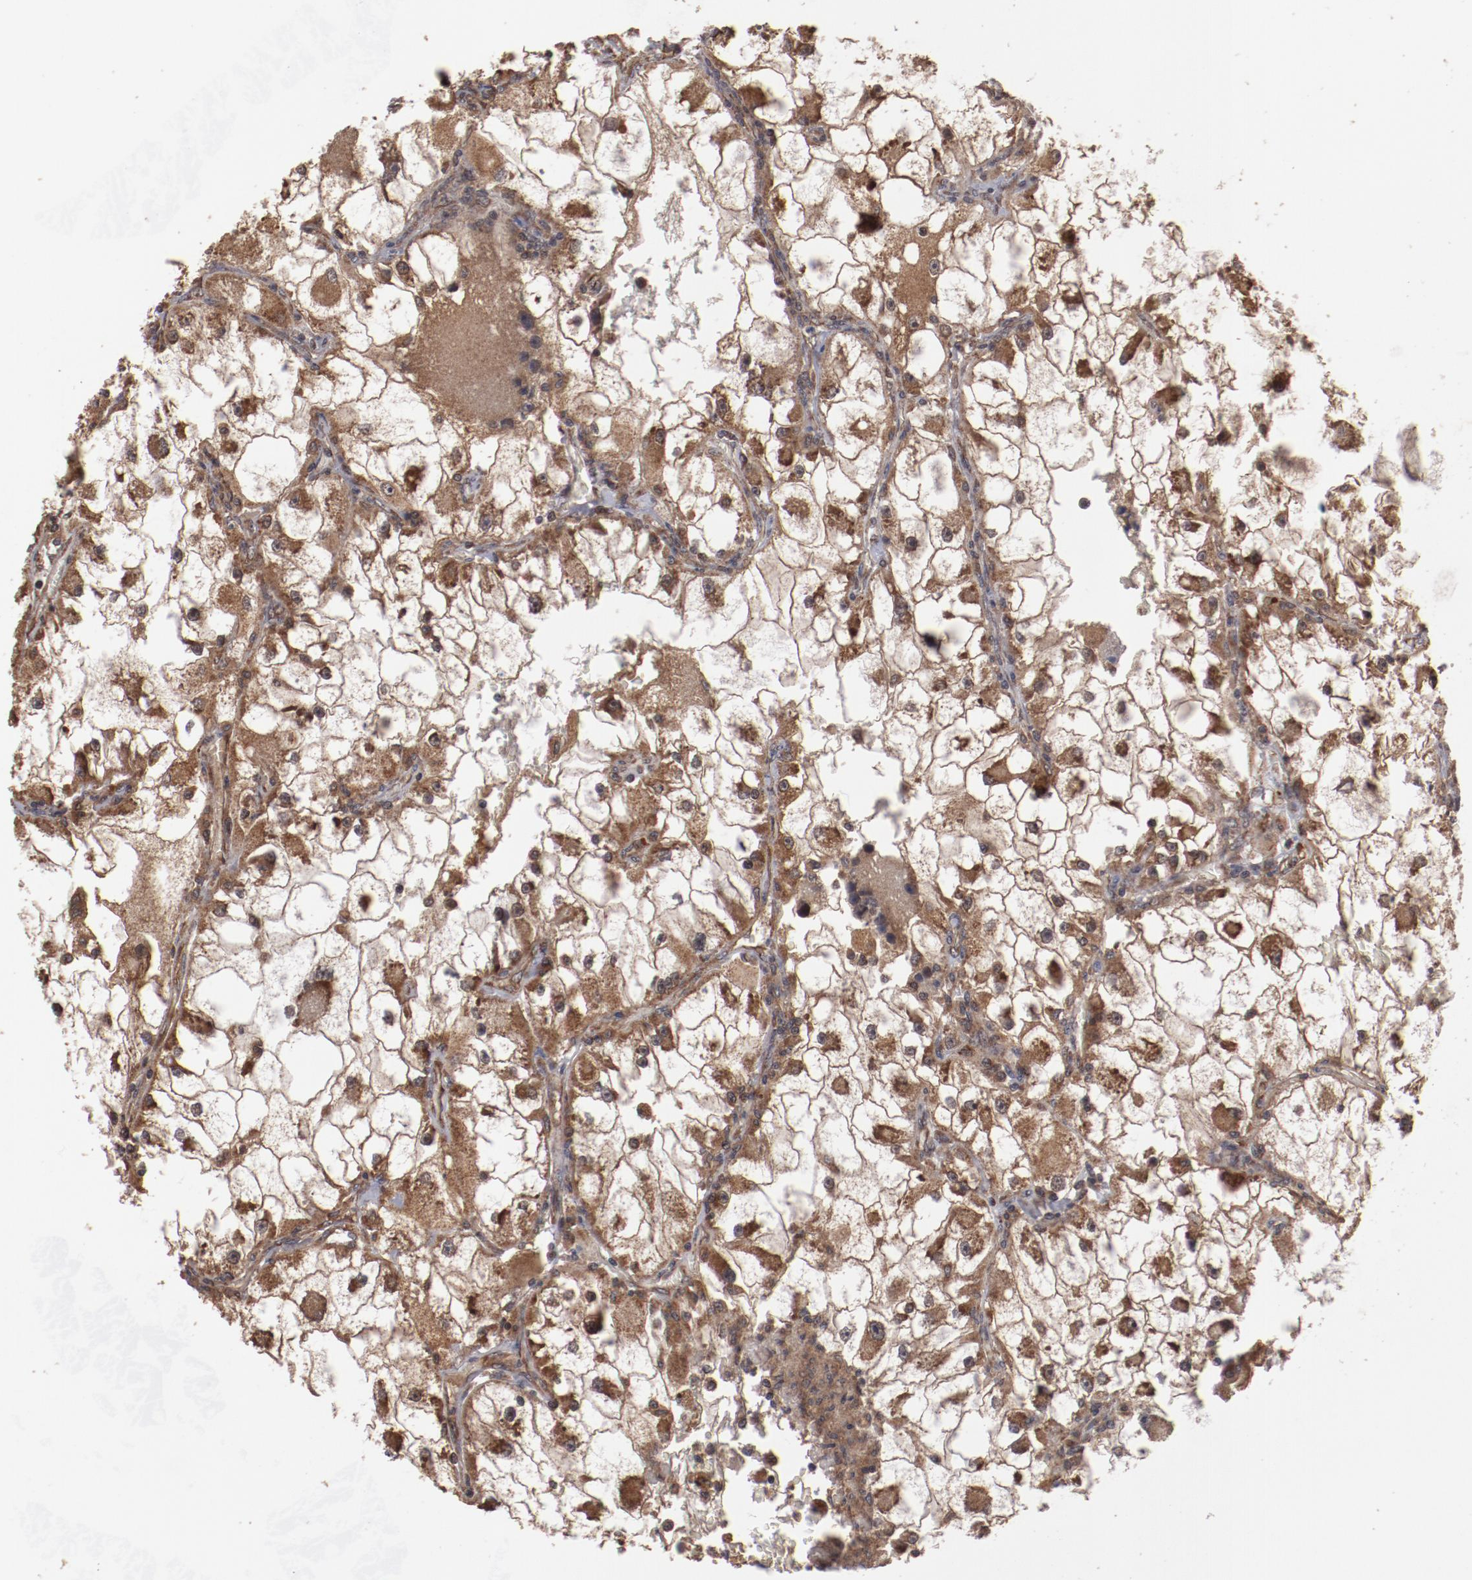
{"staining": {"intensity": "strong", "quantity": ">75%", "location": "cytoplasmic/membranous"}, "tissue": "renal cancer", "cell_type": "Tumor cells", "image_type": "cancer", "snomed": [{"axis": "morphology", "description": "Adenocarcinoma, NOS"}, {"axis": "topography", "description": "Kidney"}], "caption": "This photomicrograph displays renal cancer (adenocarcinoma) stained with immunohistochemistry to label a protein in brown. The cytoplasmic/membranous of tumor cells show strong positivity for the protein. Nuclei are counter-stained blue.", "gene": "TENM1", "patient": {"sex": "female", "age": 73}}